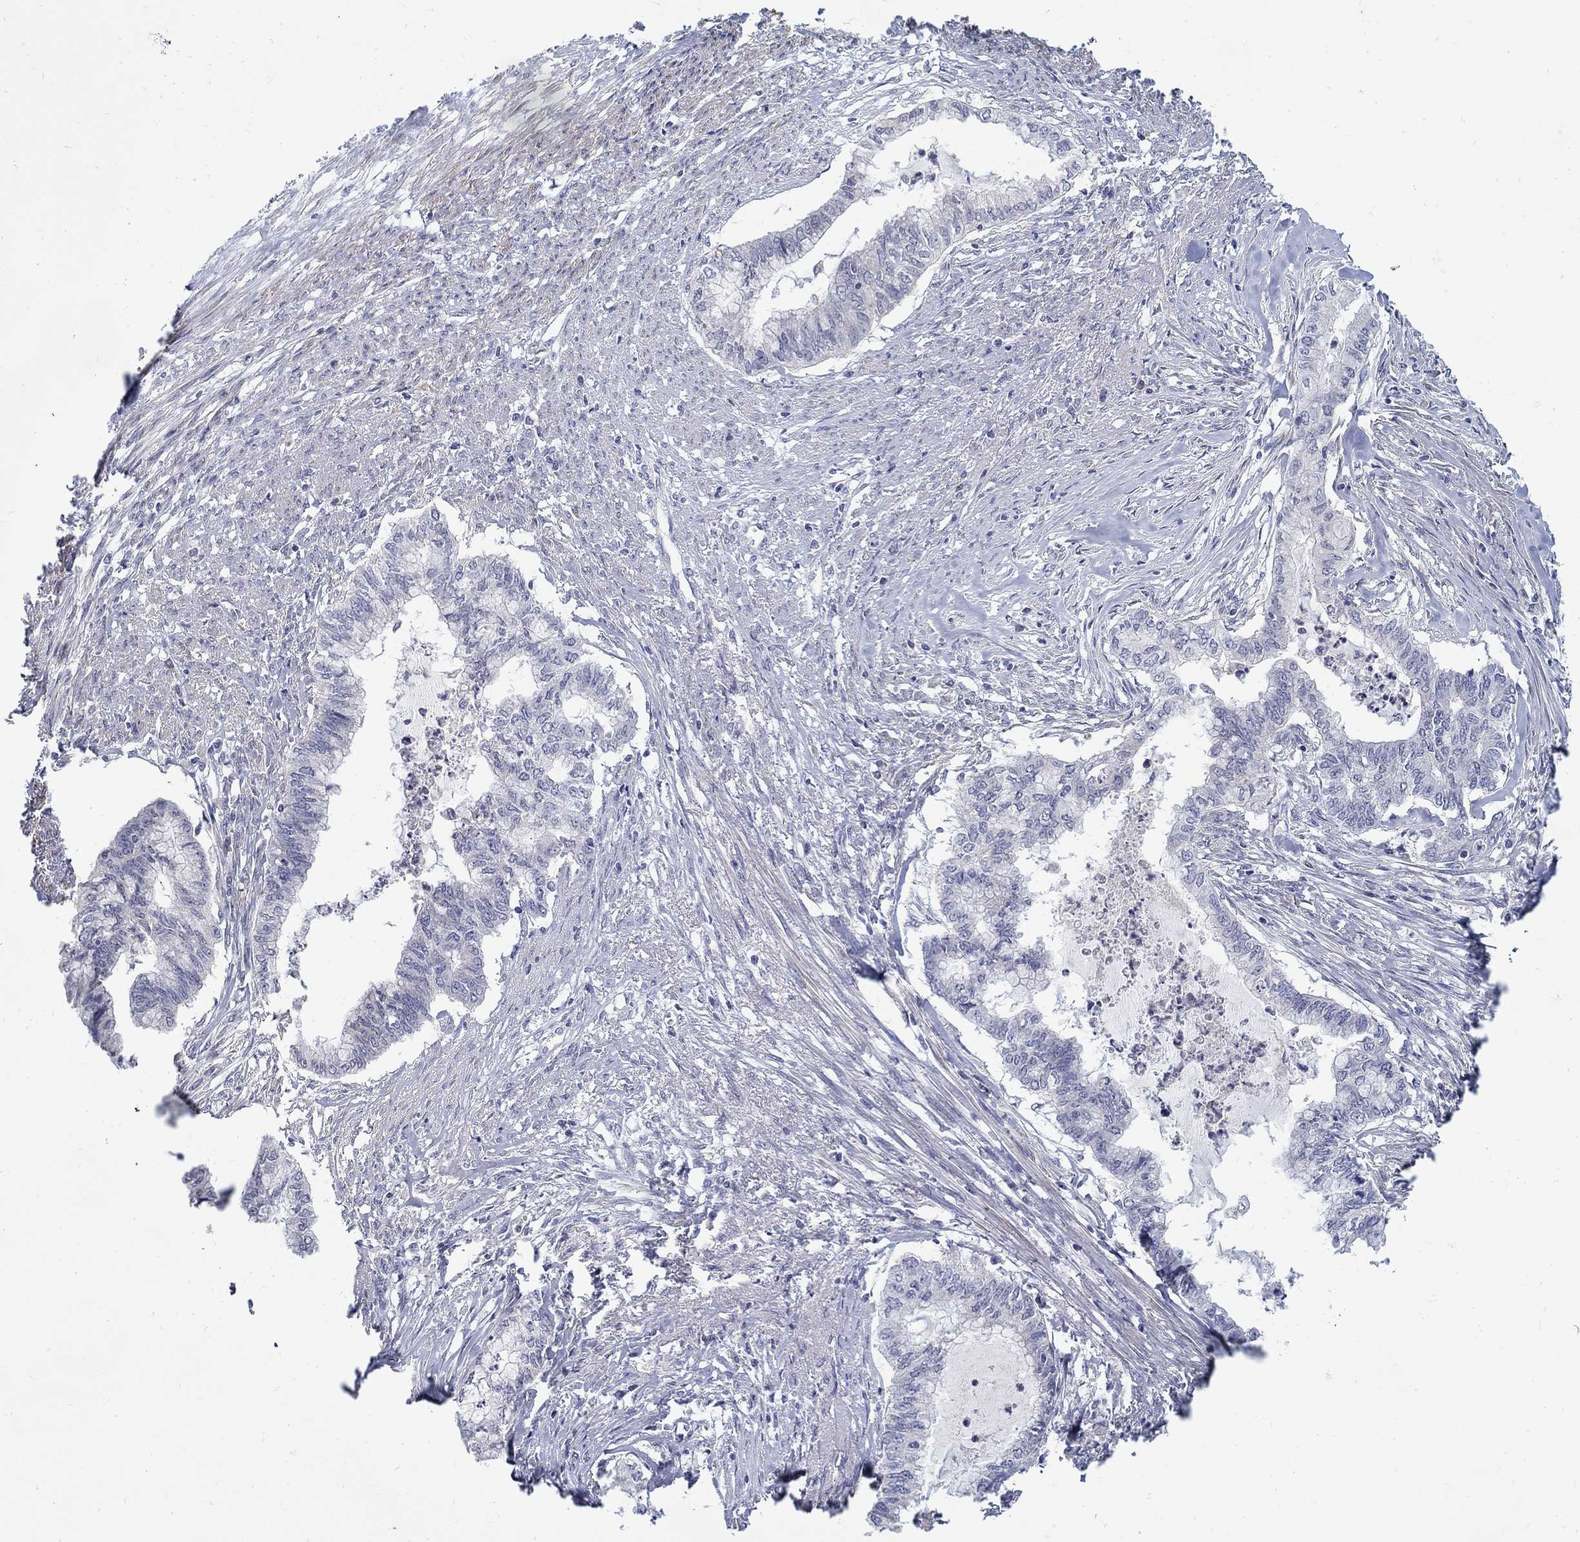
{"staining": {"intensity": "negative", "quantity": "none", "location": "none"}, "tissue": "endometrial cancer", "cell_type": "Tumor cells", "image_type": "cancer", "snomed": [{"axis": "morphology", "description": "Adenocarcinoma, NOS"}, {"axis": "topography", "description": "Endometrium"}], "caption": "Immunohistochemistry (IHC) photomicrograph of human endometrial adenocarcinoma stained for a protein (brown), which exhibits no positivity in tumor cells.", "gene": "ABCA4", "patient": {"sex": "female", "age": 79}}